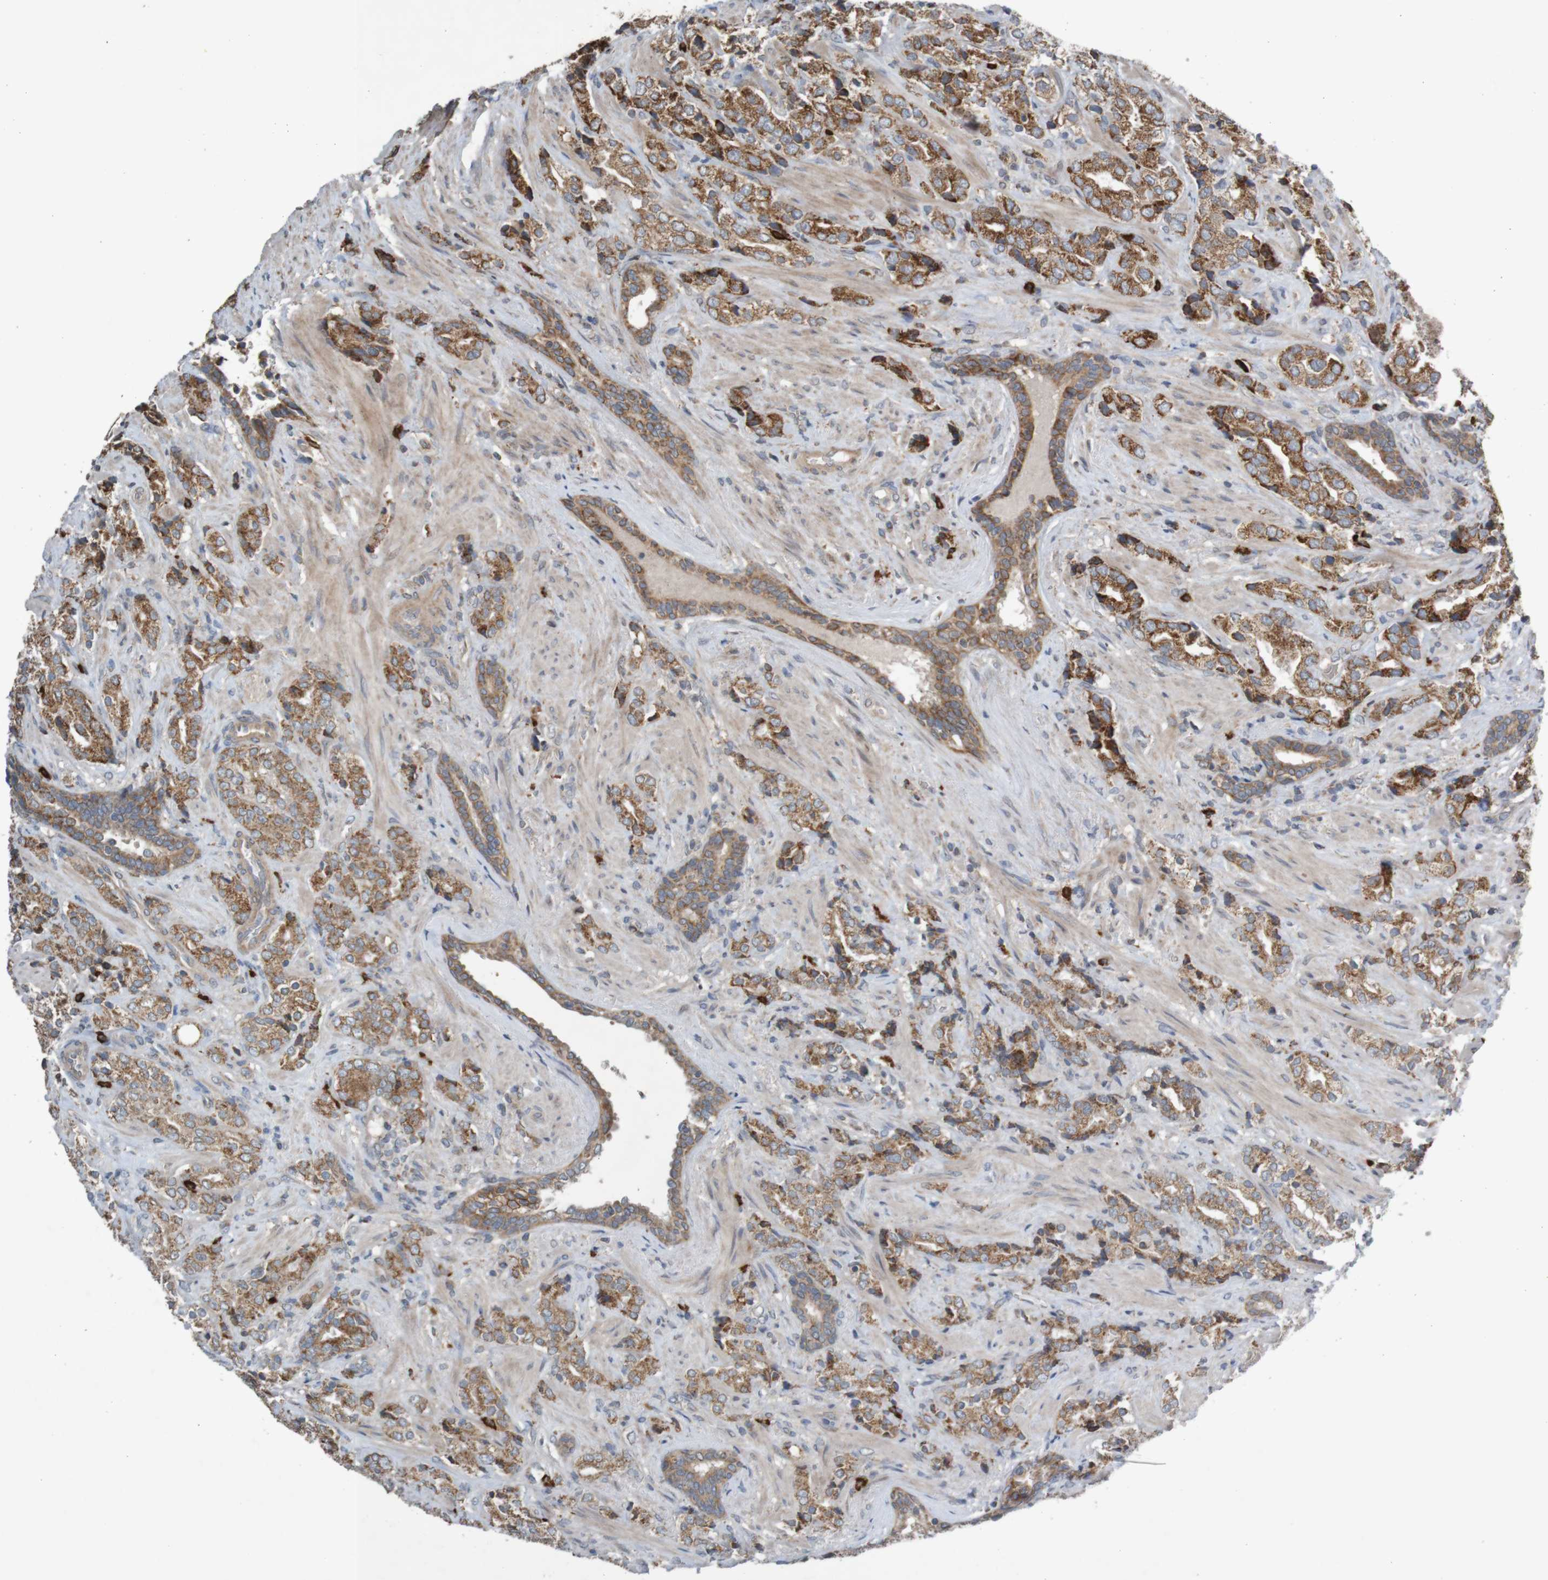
{"staining": {"intensity": "moderate", "quantity": ">75%", "location": "cytoplasmic/membranous"}, "tissue": "prostate cancer", "cell_type": "Tumor cells", "image_type": "cancer", "snomed": [{"axis": "morphology", "description": "Adenocarcinoma, High grade"}, {"axis": "topography", "description": "Prostate"}], "caption": "IHC photomicrograph of neoplastic tissue: human prostate cancer (adenocarcinoma (high-grade)) stained using immunohistochemistry (IHC) displays medium levels of moderate protein expression localized specifically in the cytoplasmic/membranous of tumor cells, appearing as a cytoplasmic/membranous brown color.", "gene": "B3GAT2", "patient": {"sex": "male", "age": 71}}